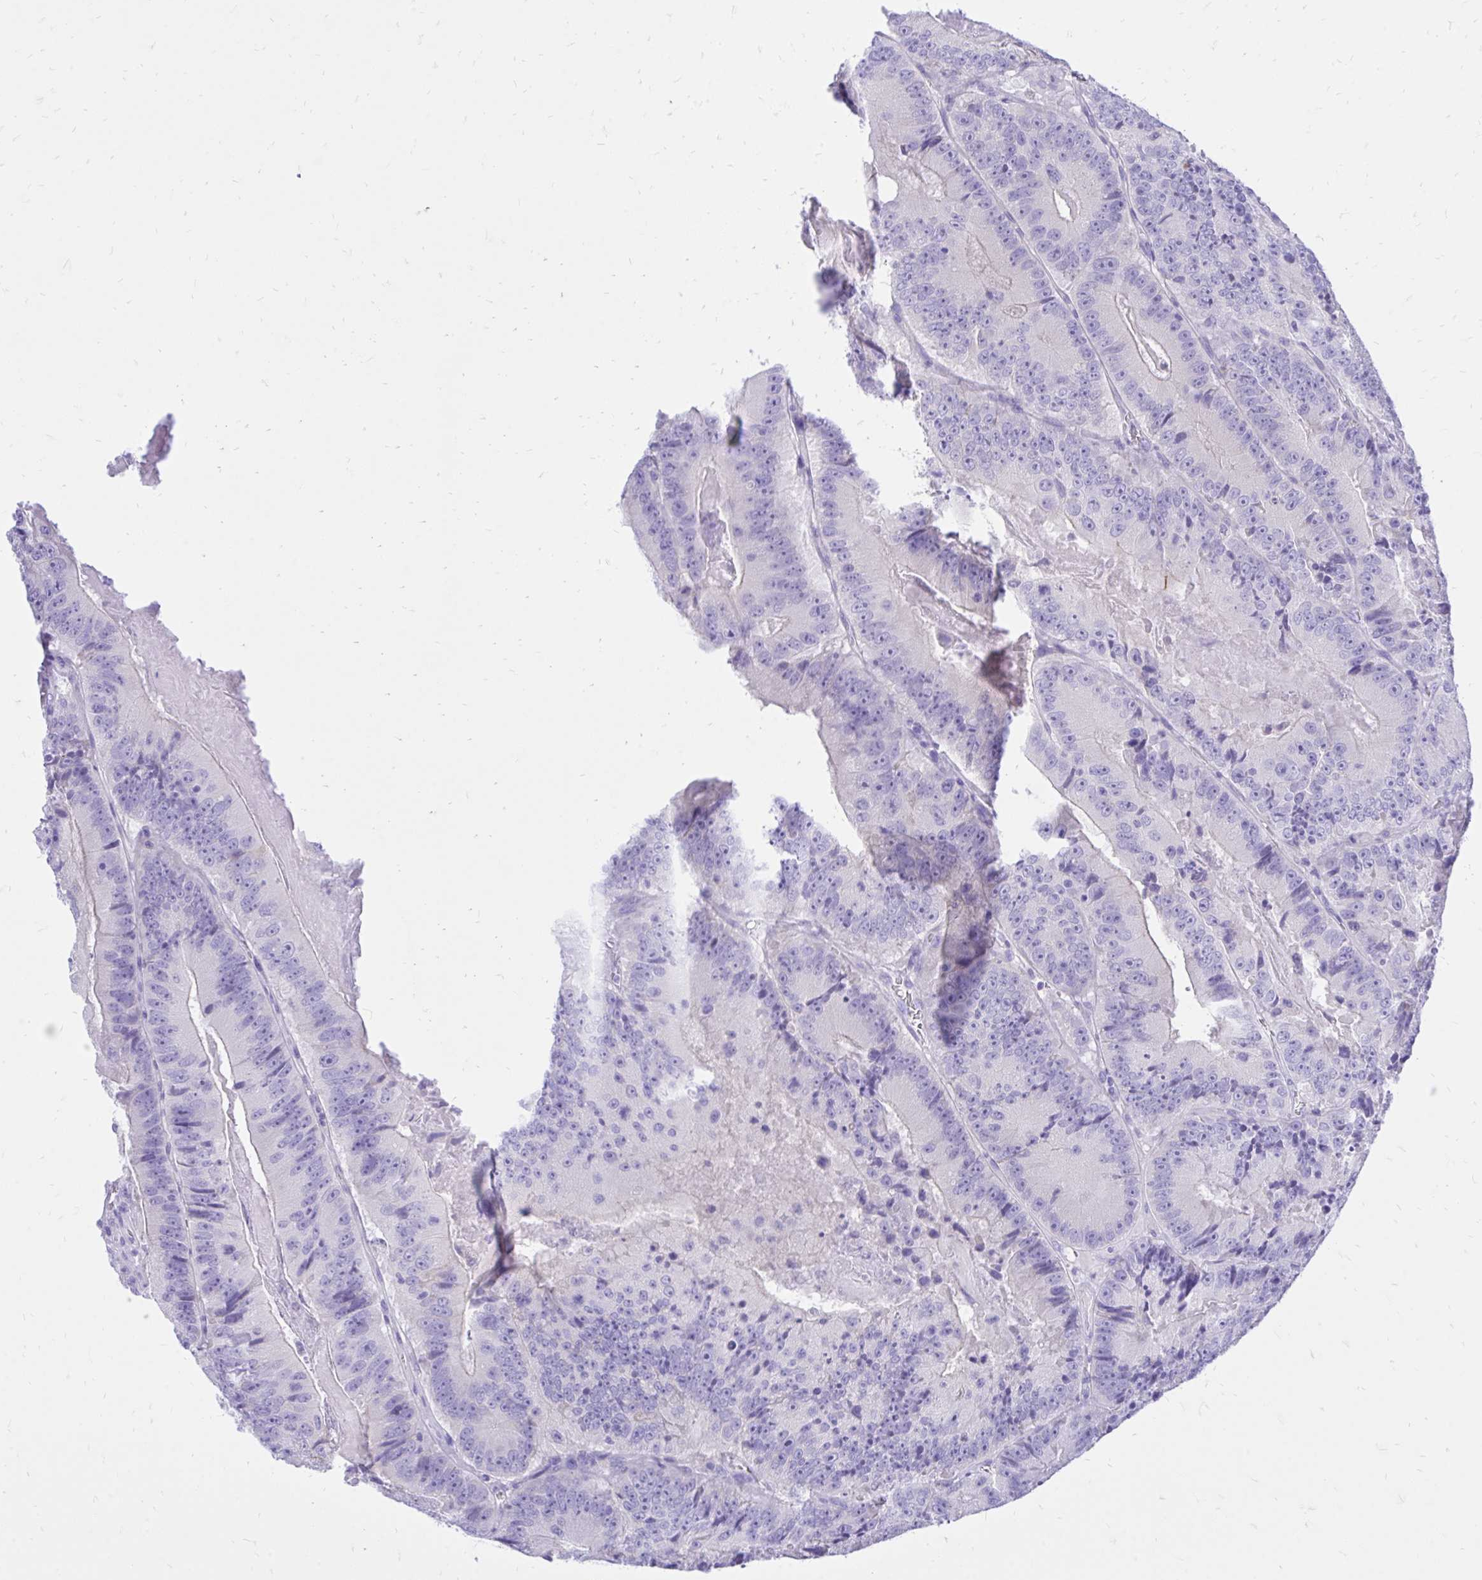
{"staining": {"intensity": "negative", "quantity": "none", "location": "none"}, "tissue": "colorectal cancer", "cell_type": "Tumor cells", "image_type": "cancer", "snomed": [{"axis": "morphology", "description": "Adenocarcinoma, NOS"}, {"axis": "topography", "description": "Colon"}], "caption": "A photomicrograph of human adenocarcinoma (colorectal) is negative for staining in tumor cells.", "gene": "MON1A", "patient": {"sex": "female", "age": 86}}